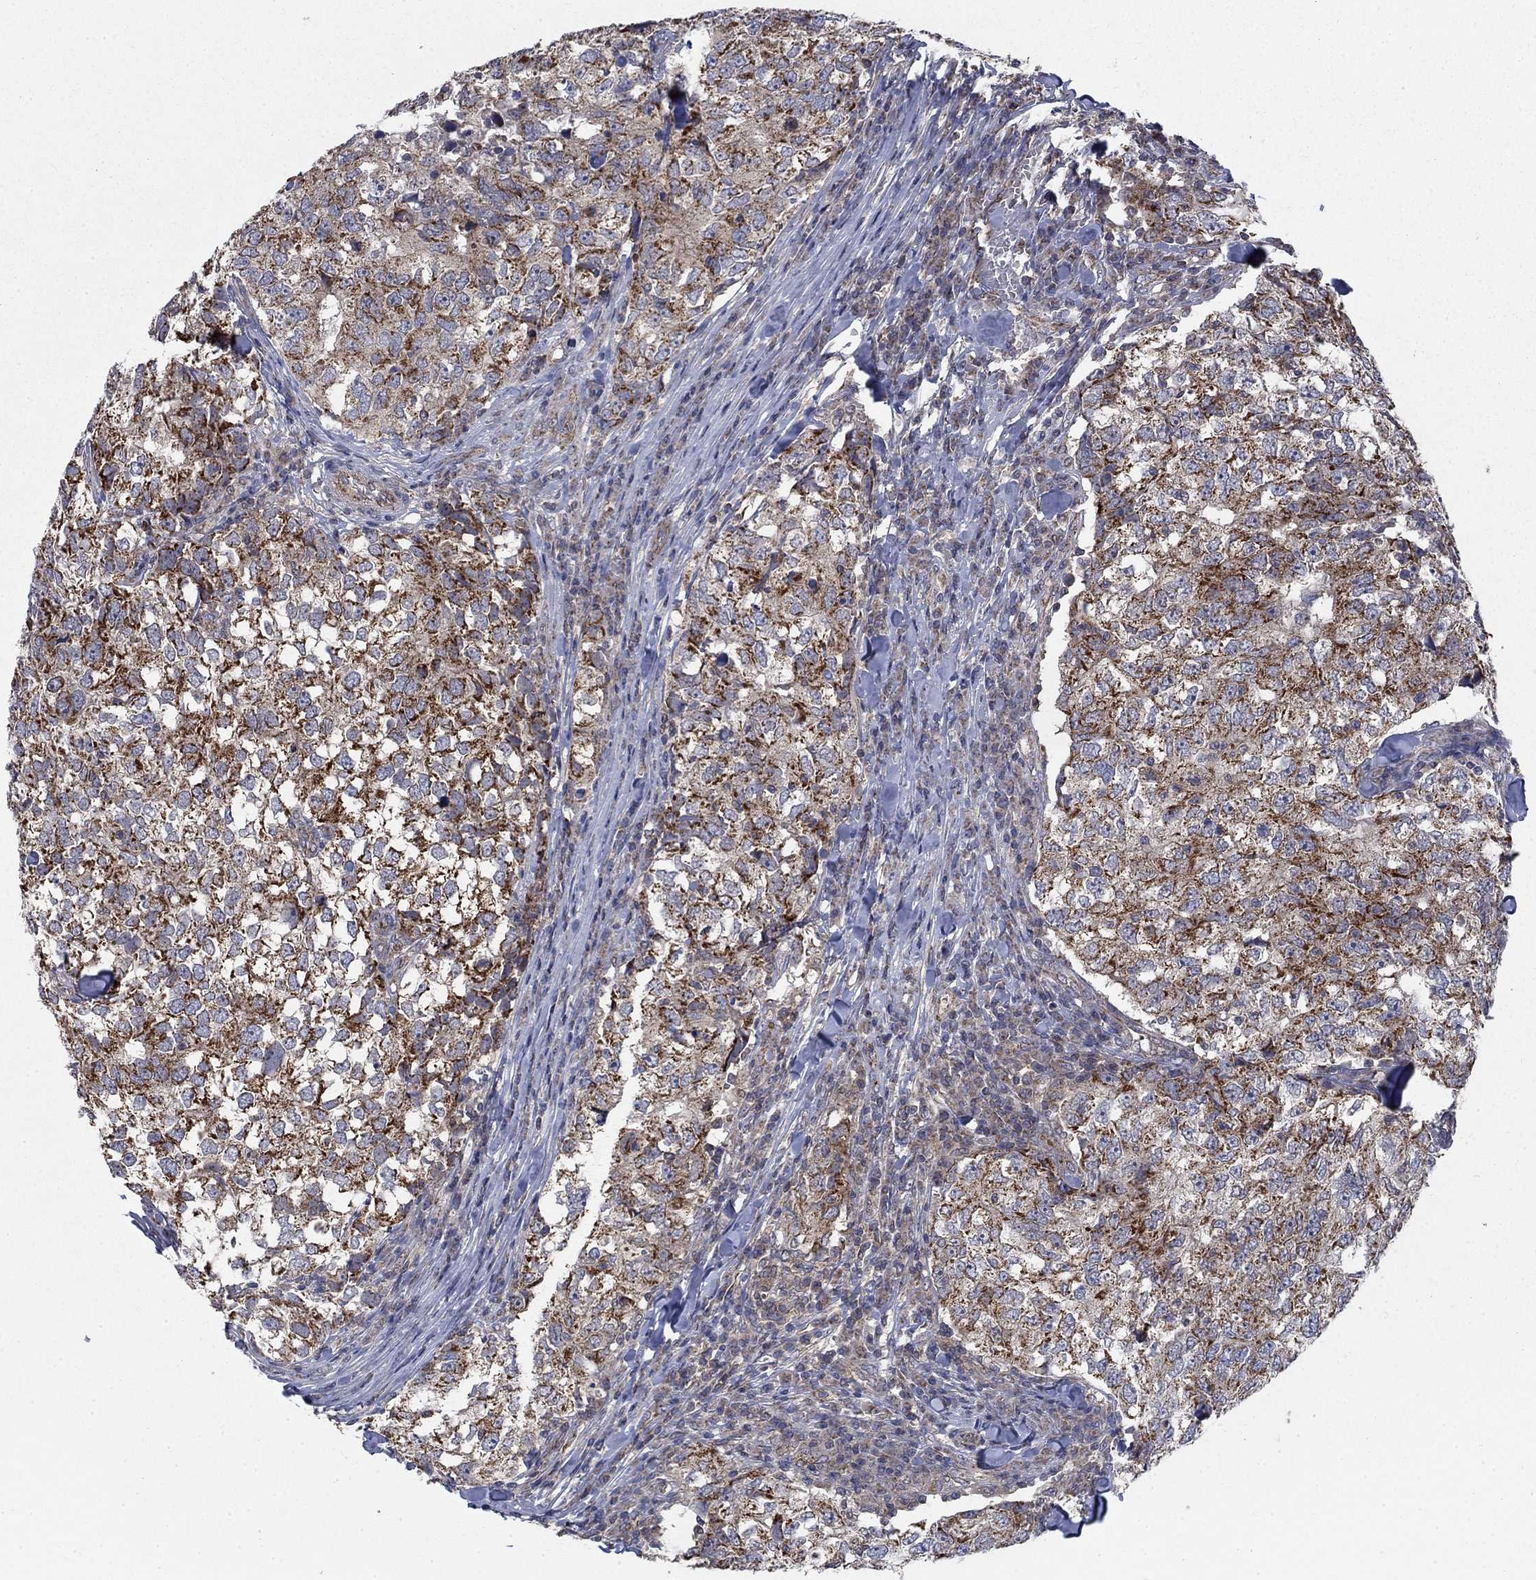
{"staining": {"intensity": "strong", "quantity": "25%-75%", "location": "cytoplasmic/membranous"}, "tissue": "breast cancer", "cell_type": "Tumor cells", "image_type": "cancer", "snomed": [{"axis": "morphology", "description": "Duct carcinoma"}, {"axis": "topography", "description": "Breast"}], "caption": "Breast cancer stained with DAB immunohistochemistry (IHC) demonstrates high levels of strong cytoplasmic/membranous positivity in about 25%-75% of tumor cells.", "gene": "NME7", "patient": {"sex": "female", "age": 30}}